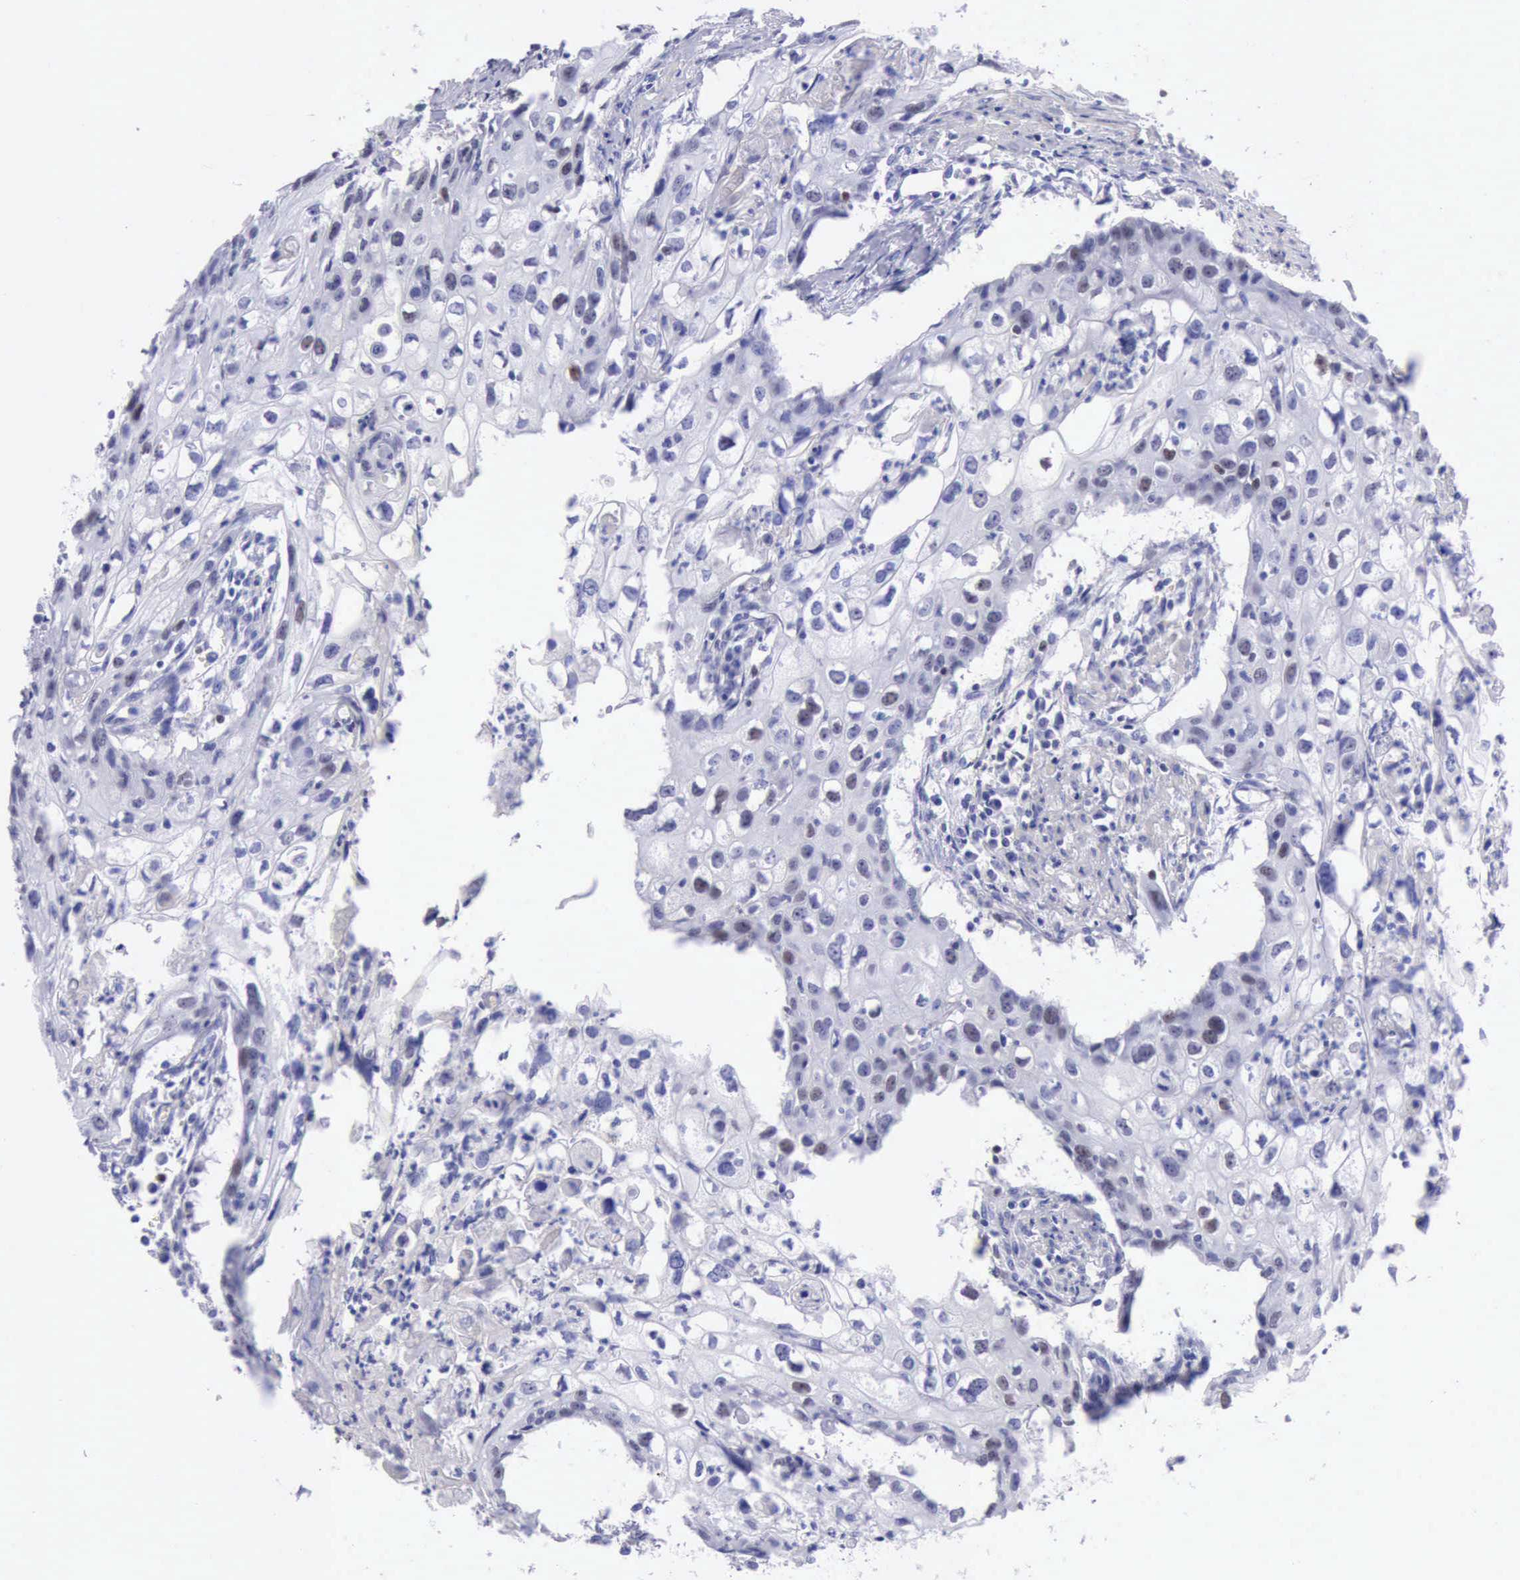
{"staining": {"intensity": "weak", "quantity": "<25%", "location": "nuclear"}, "tissue": "urothelial cancer", "cell_type": "Tumor cells", "image_type": "cancer", "snomed": [{"axis": "morphology", "description": "Urothelial carcinoma, High grade"}, {"axis": "topography", "description": "Urinary bladder"}], "caption": "Human high-grade urothelial carcinoma stained for a protein using immunohistochemistry (IHC) exhibits no positivity in tumor cells.", "gene": "MCM2", "patient": {"sex": "male", "age": 54}}